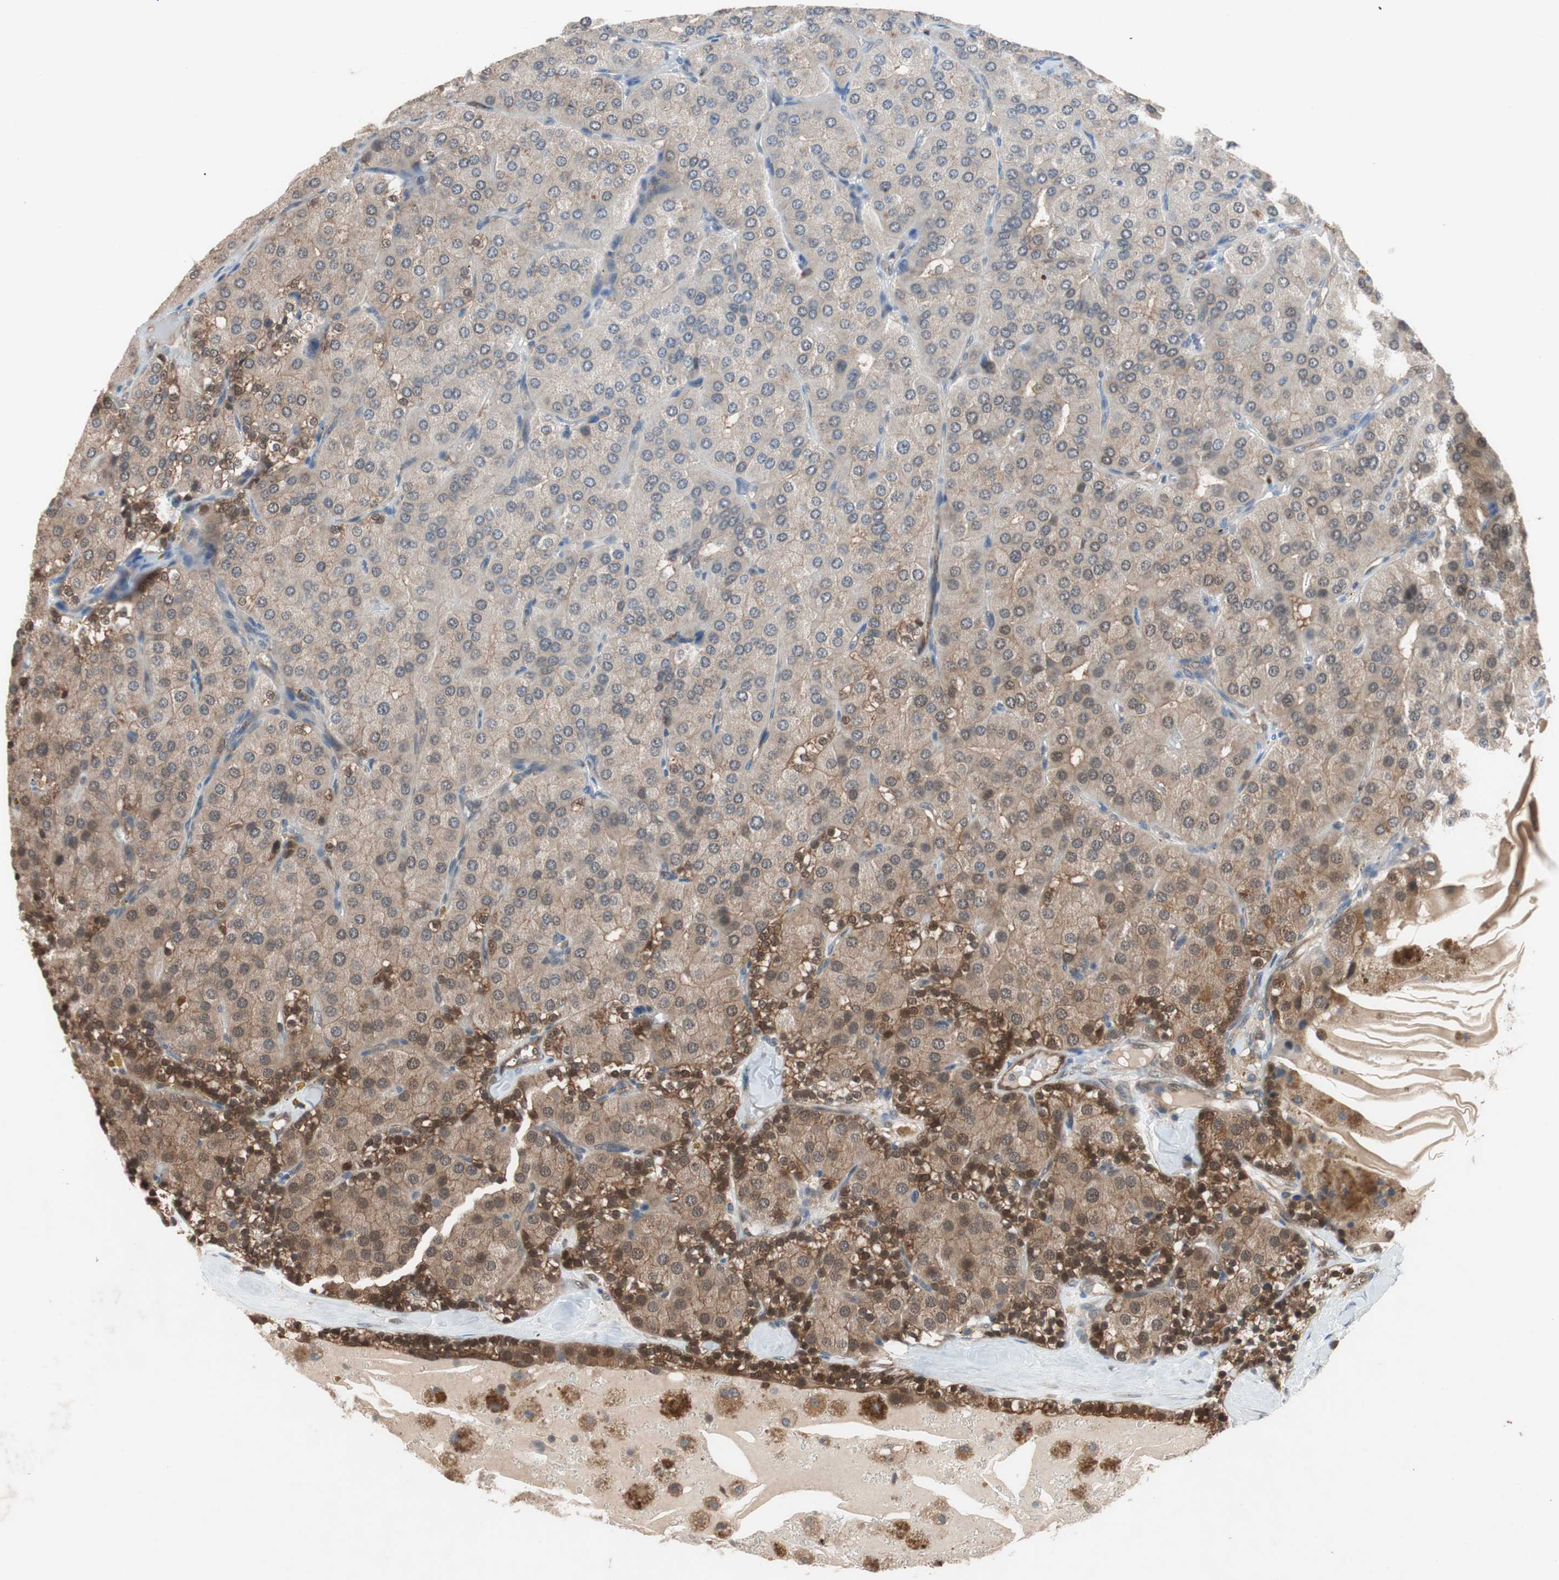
{"staining": {"intensity": "moderate", "quantity": ">75%", "location": "cytoplasmic/membranous"}, "tissue": "parathyroid gland", "cell_type": "Glandular cells", "image_type": "normal", "snomed": [{"axis": "morphology", "description": "Normal tissue, NOS"}, {"axis": "morphology", "description": "Adenoma, NOS"}, {"axis": "topography", "description": "Parathyroid gland"}], "caption": "IHC of normal parathyroid gland exhibits medium levels of moderate cytoplasmic/membranous expression in approximately >75% of glandular cells.", "gene": "GALT", "patient": {"sex": "female", "age": 86}}